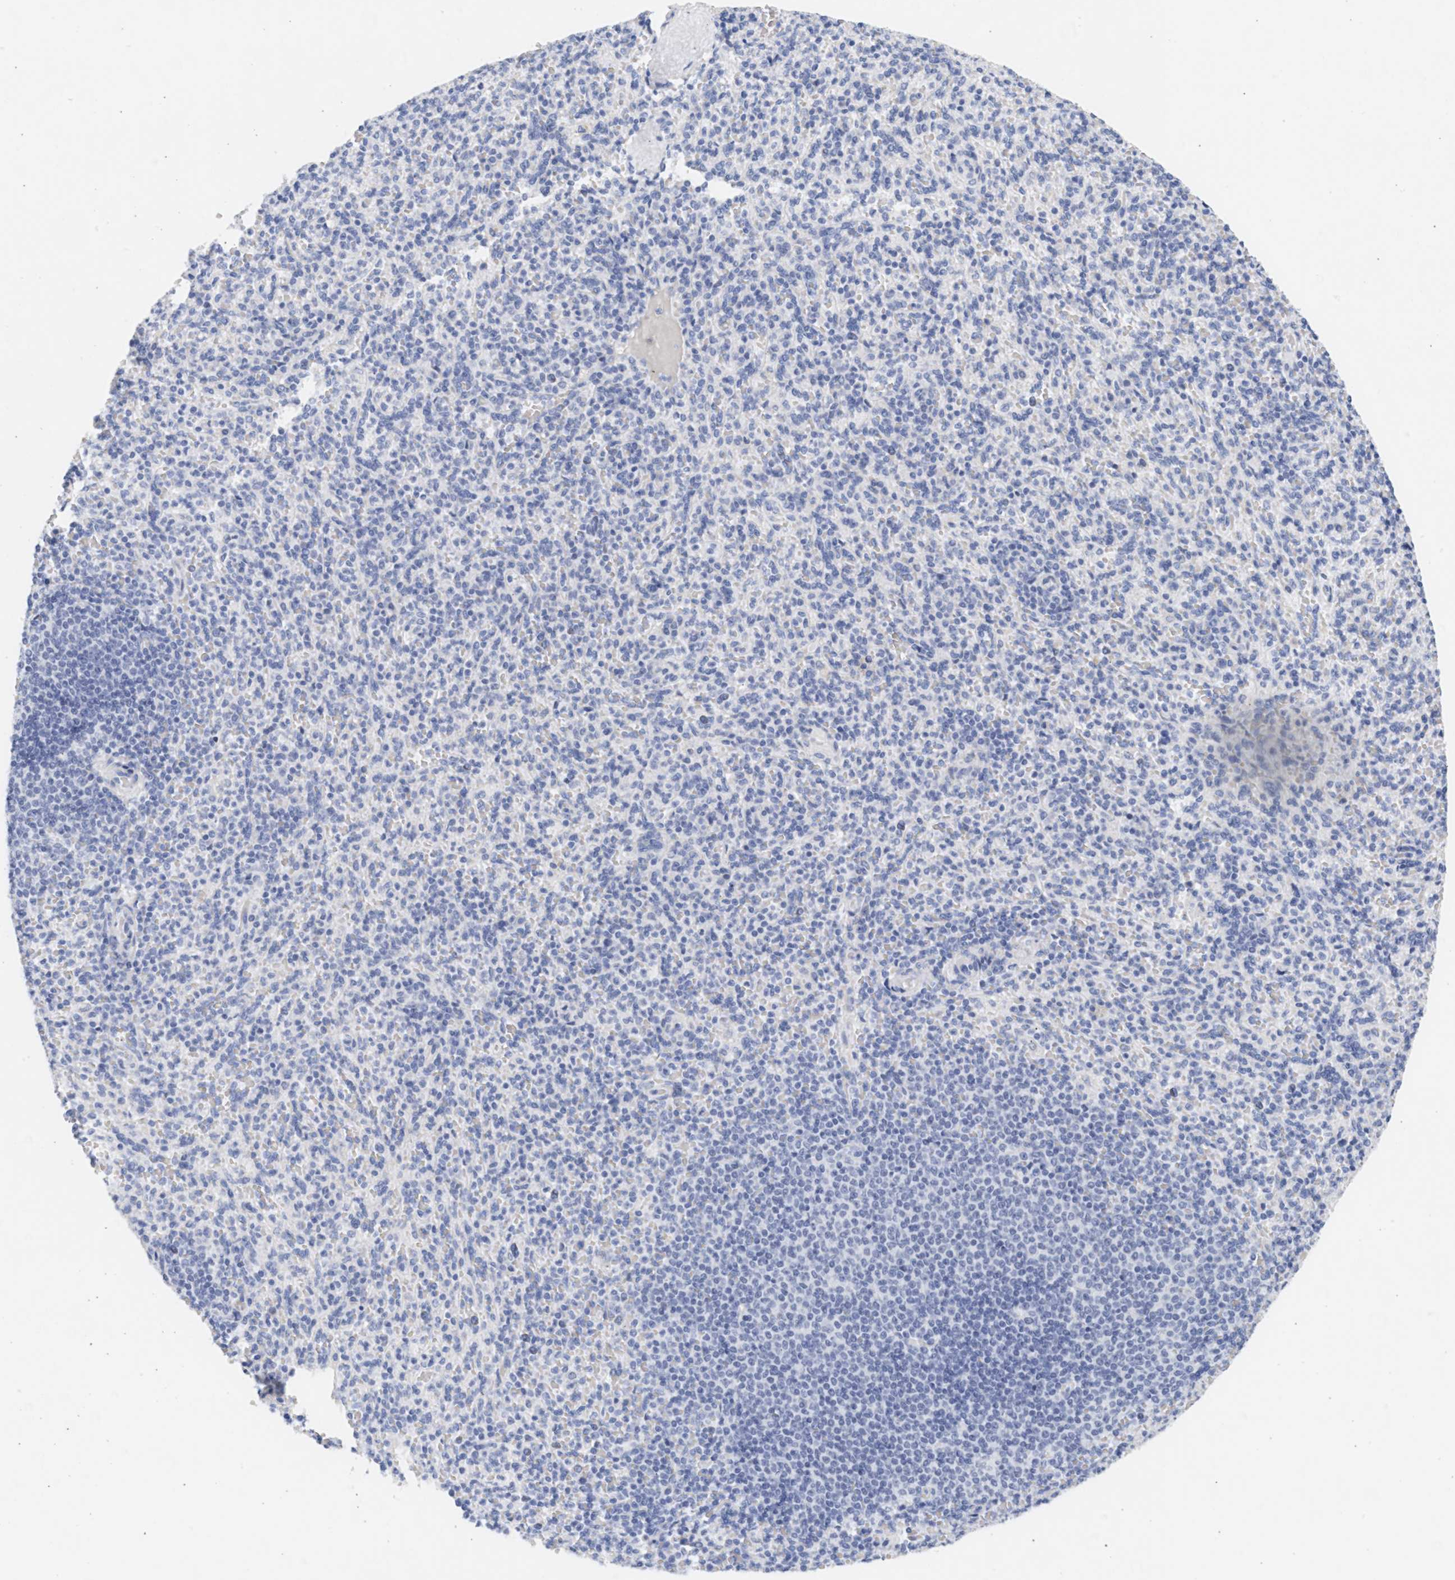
{"staining": {"intensity": "negative", "quantity": "none", "location": "none"}, "tissue": "spleen", "cell_type": "Cells in red pulp", "image_type": "normal", "snomed": [{"axis": "morphology", "description": "Normal tissue, NOS"}, {"axis": "topography", "description": "Spleen"}], "caption": "Cells in red pulp show no significant protein expression in benign spleen. (IHC, brightfield microscopy, high magnification).", "gene": "SPATA3", "patient": {"sex": "male", "age": 36}}